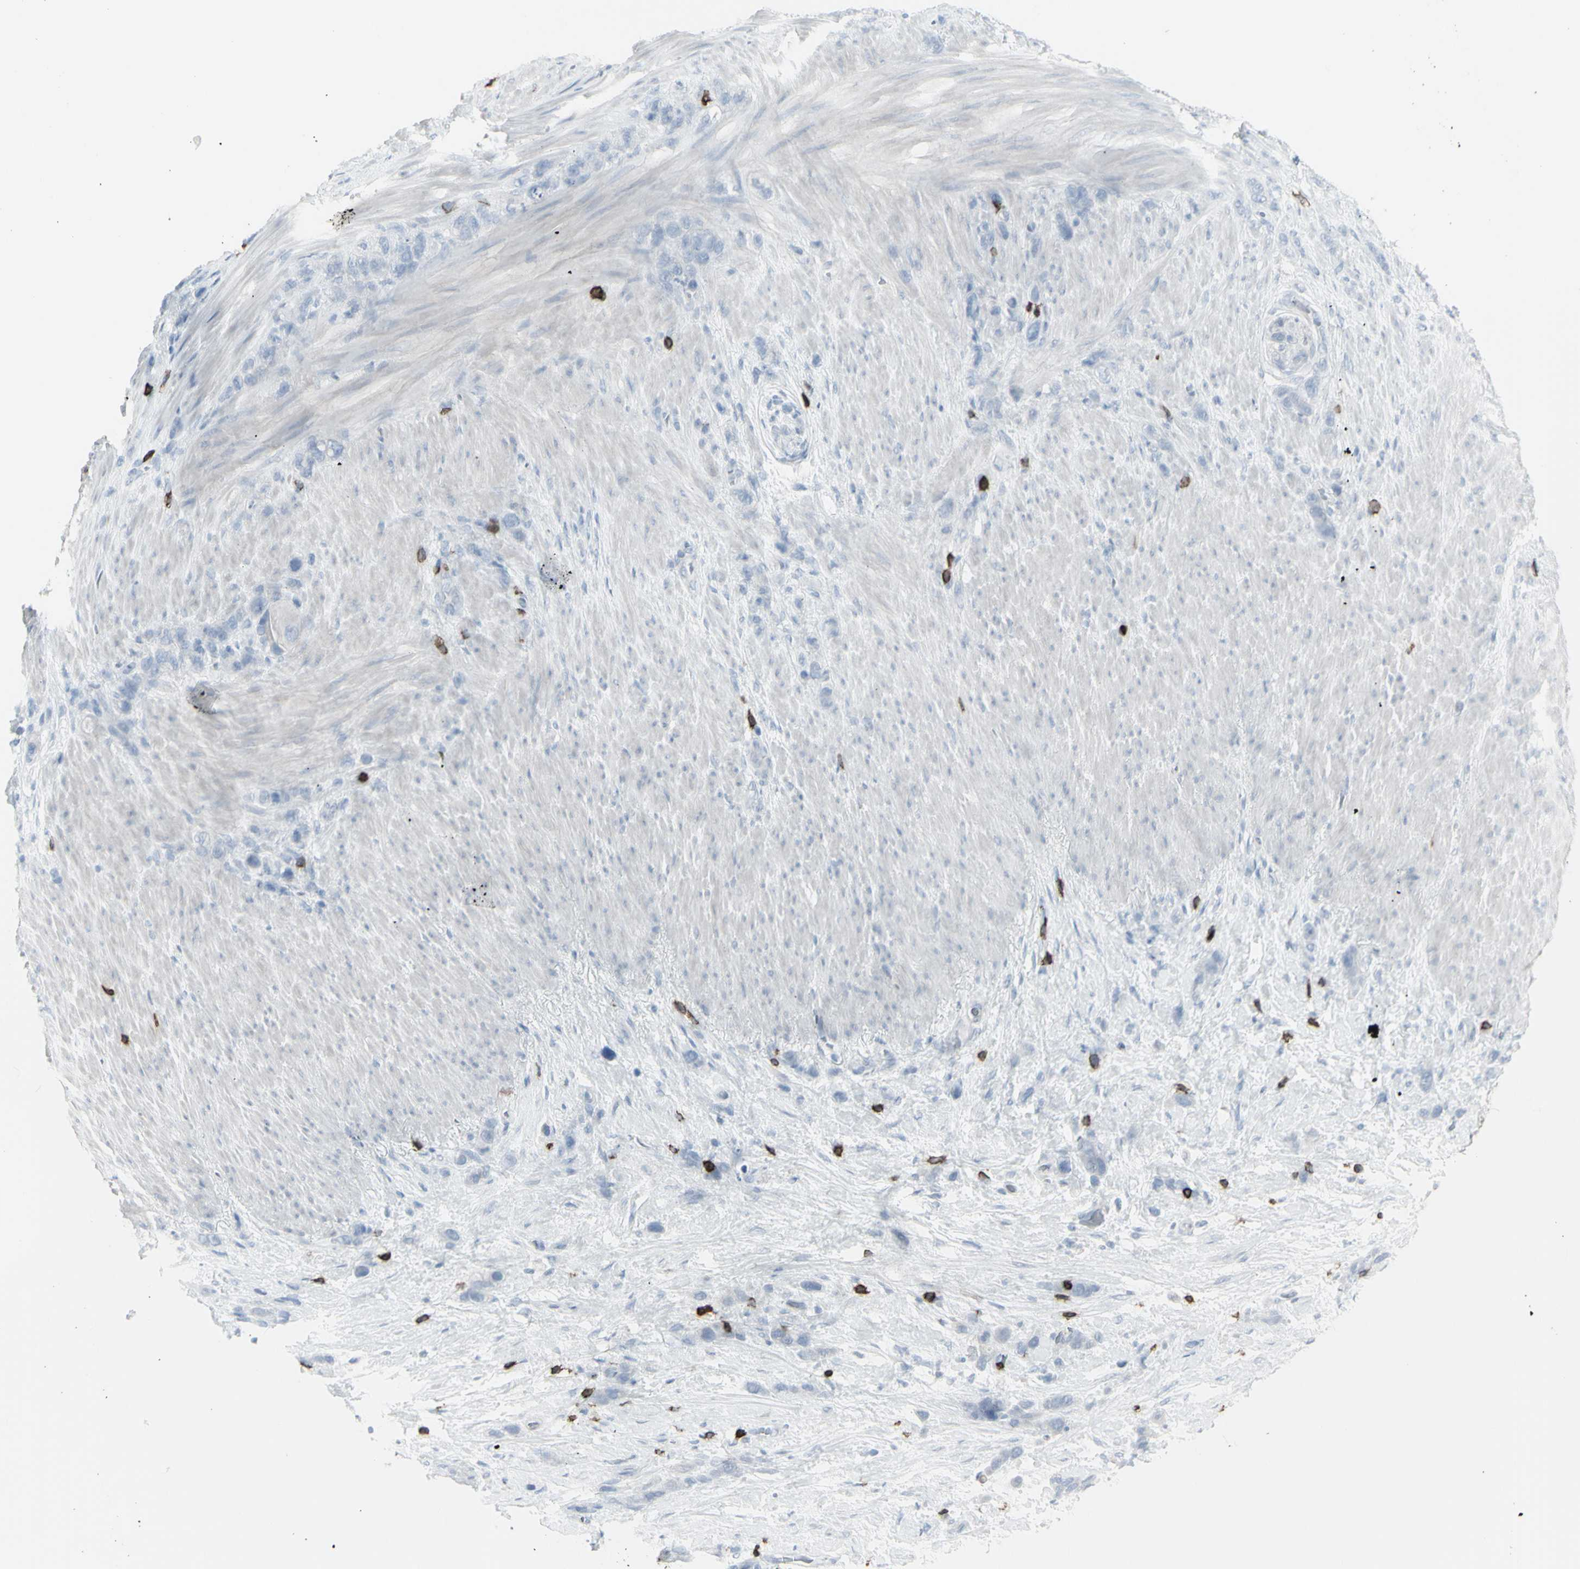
{"staining": {"intensity": "negative", "quantity": "none", "location": "none"}, "tissue": "stomach cancer", "cell_type": "Tumor cells", "image_type": "cancer", "snomed": [{"axis": "morphology", "description": "Adenocarcinoma, NOS"}, {"axis": "morphology", "description": "Adenocarcinoma, High grade"}, {"axis": "topography", "description": "Stomach, upper"}, {"axis": "topography", "description": "Stomach, lower"}], "caption": "There is no significant staining in tumor cells of stomach cancer.", "gene": "CD247", "patient": {"sex": "female", "age": 65}}